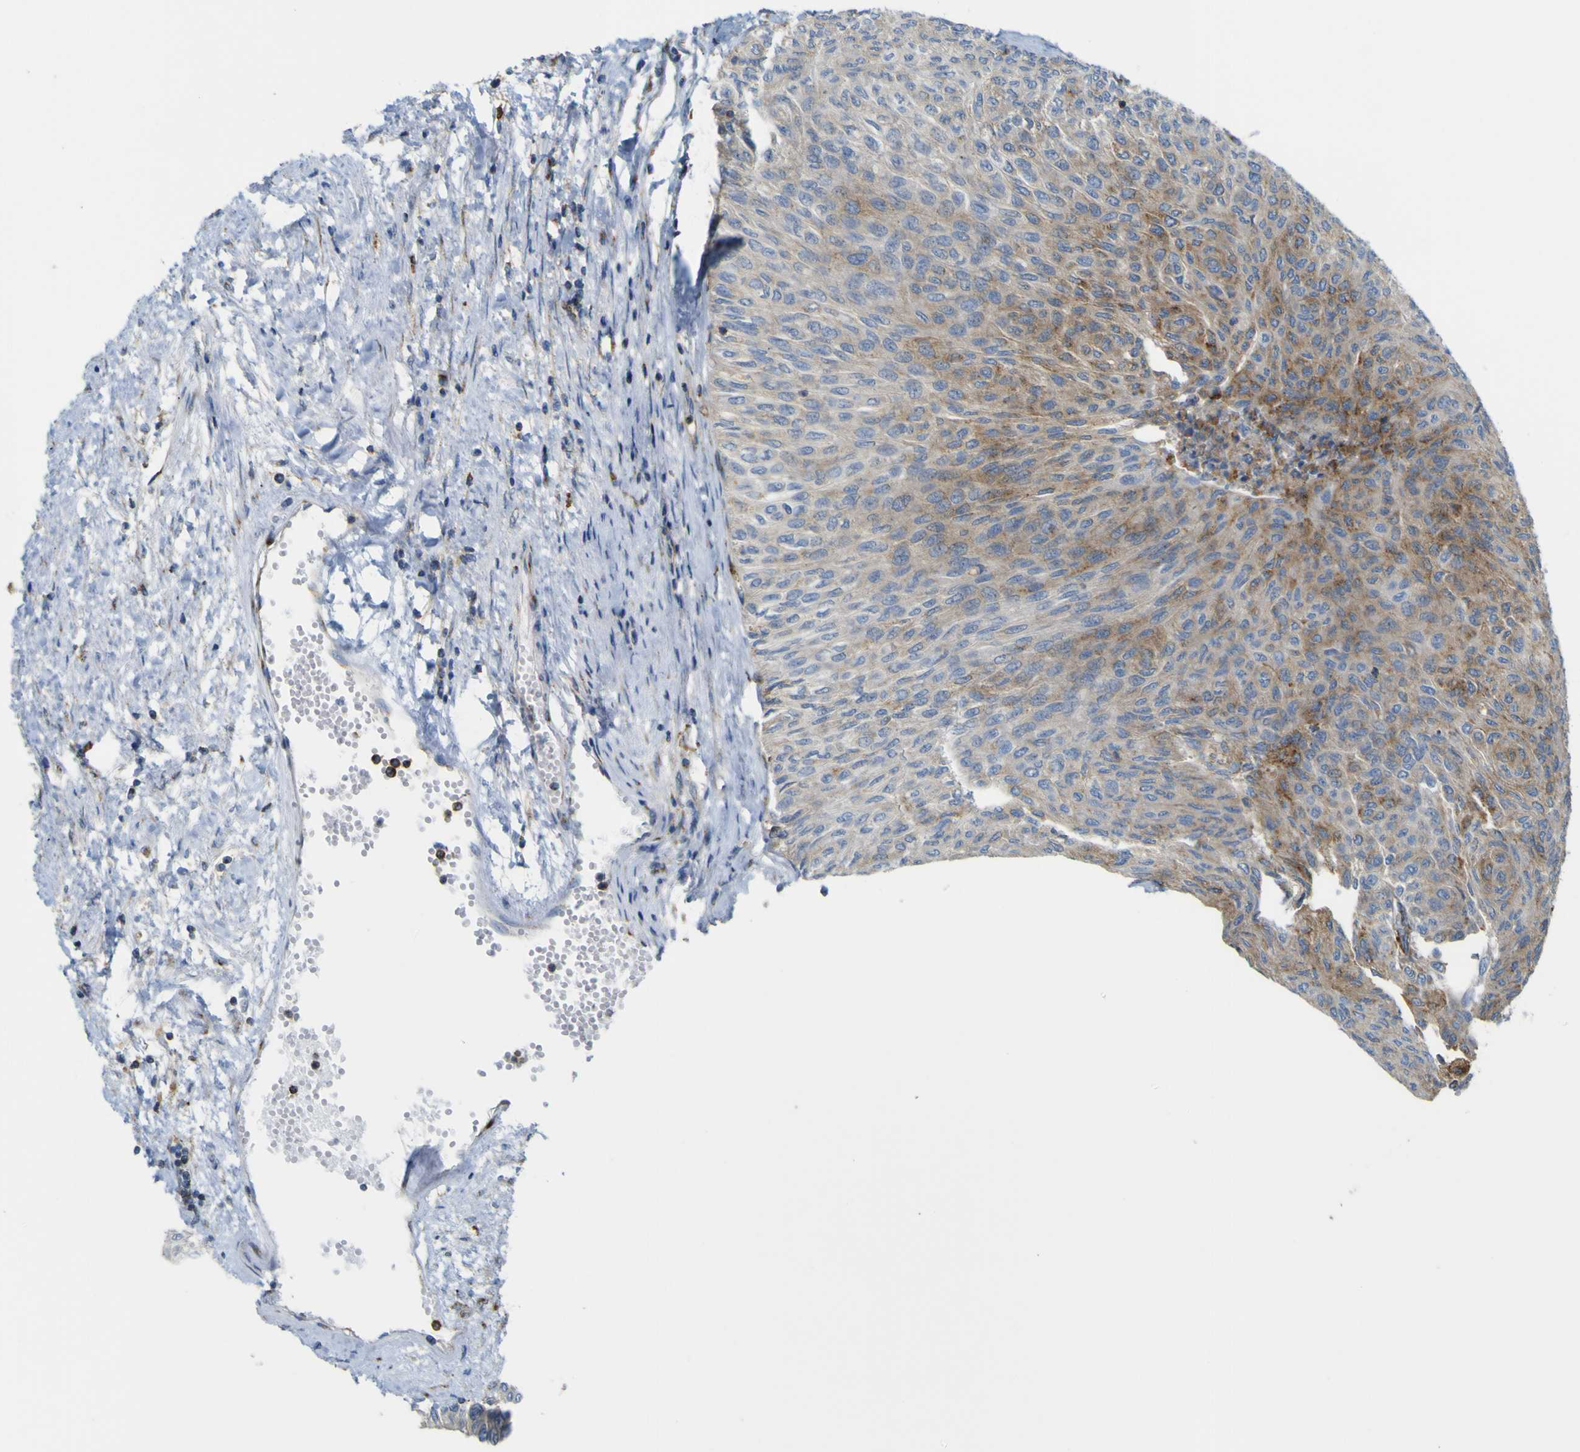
{"staining": {"intensity": "weak", "quantity": "25%-75%", "location": "cytoplasmic/membranous"}, "tissue": "urothelial cancer", "cell_type": "Tumor cells", "image_type": "cancer", "snomed": [{"axis": "morphology", "description": "Urothelial carcinoma, Low grade"}, {"axis": "topography", "description": "Urinary bladder"}], "caption": "Protein analysis of low-grade urothelial carcinoma tissue displays weak cytoplasmic/membranous expression in approximately 25%-75% of tumor cells.", "gene": "IGF2R", "patient": {"sex": "male", "age": 78}}